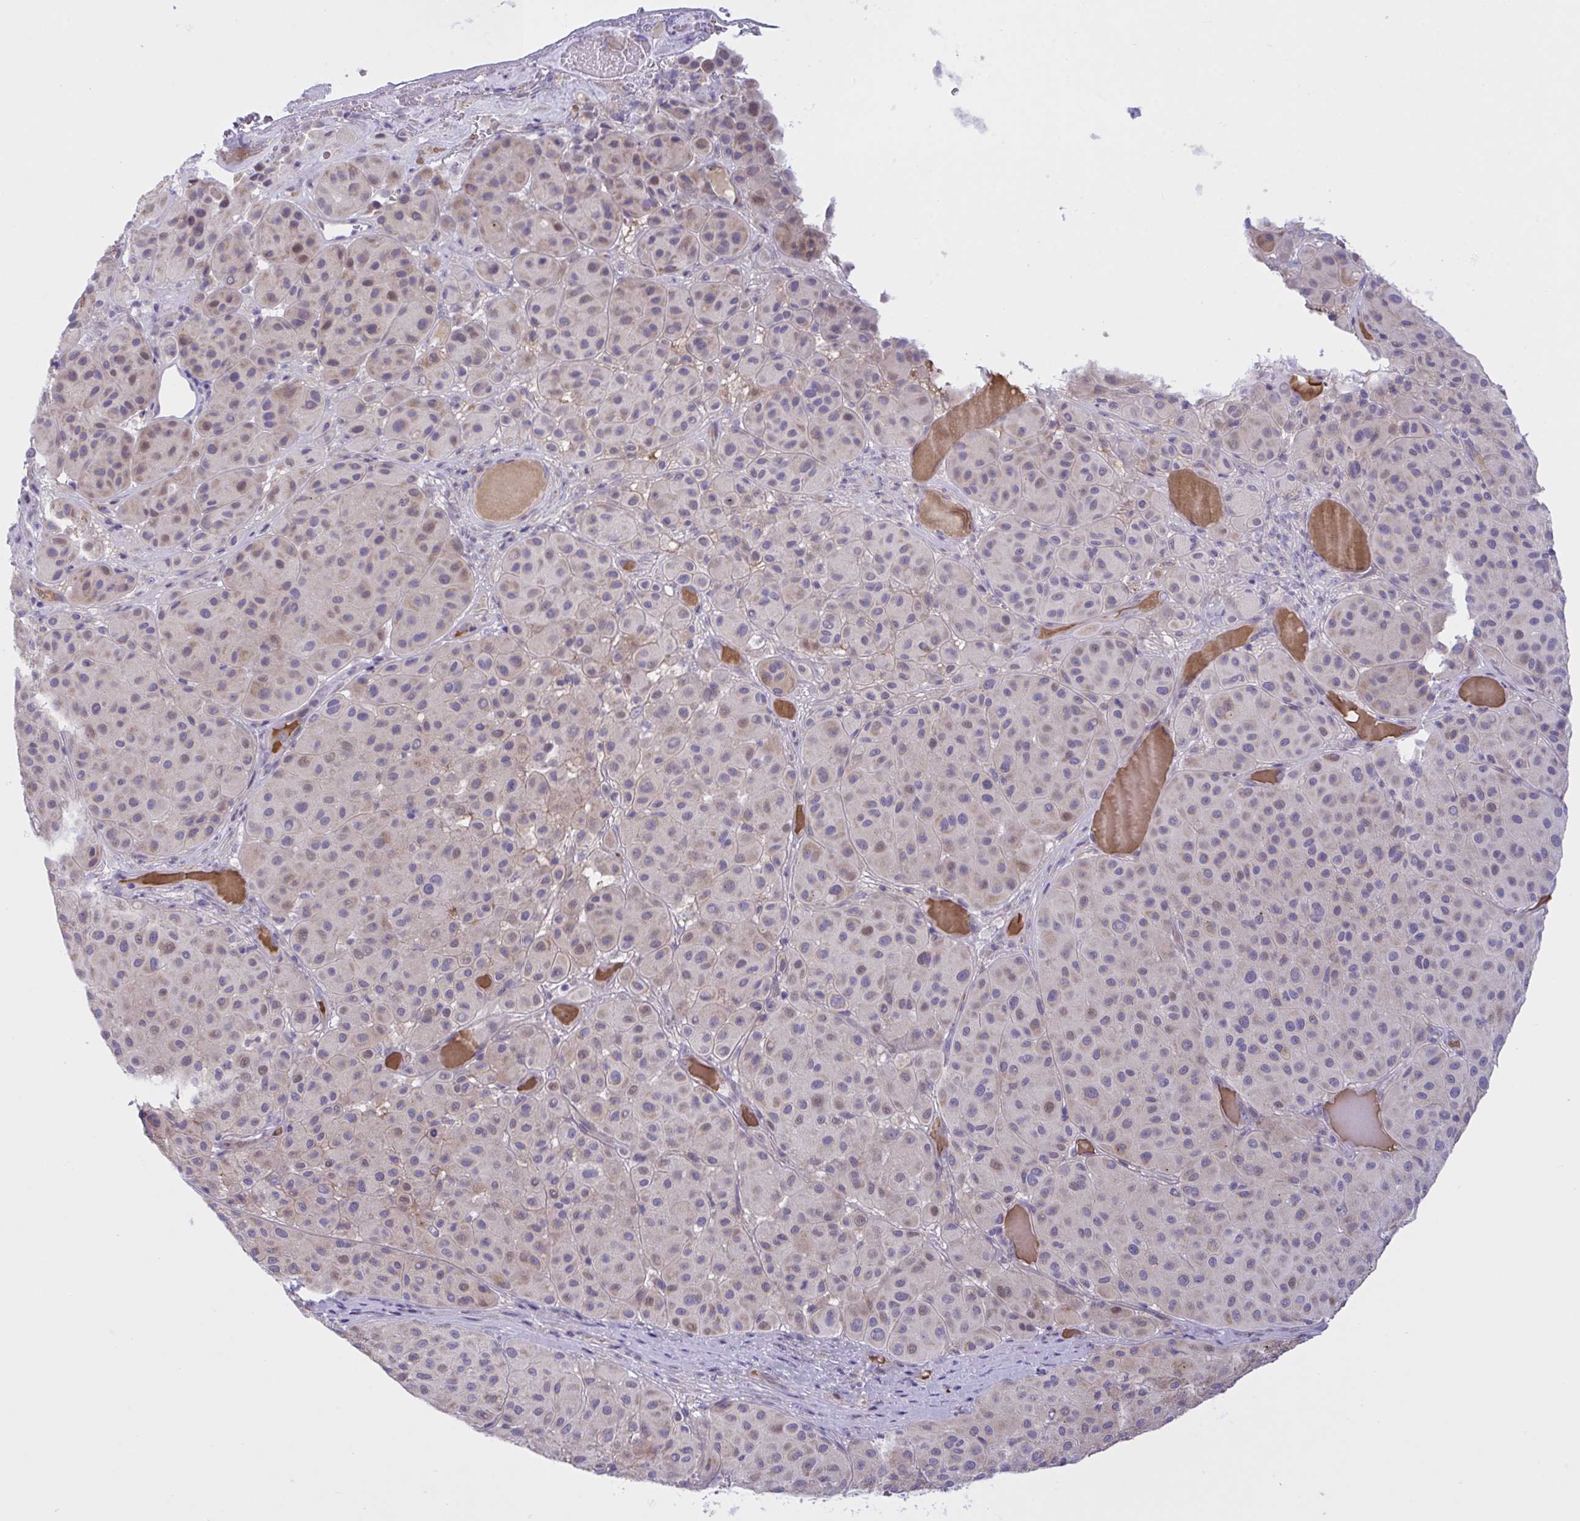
{"staining": {"intensity": "weak", "quantity": "25%-75%", "location": "cytoplasmic/membranous"}, "tissue": "melanoma", "cell_type": "Tumor cells", "image_type": "cancer", "snomed": [{"axis": "morphology", "description": "Malignant melanoma, Metastatic site"}, {"axis": "topography", "description": "Smooth muscle"}], "caption": "Melanoma stained with DAB (3,3'-diaminobenzidine) immunohistochemistry reveals low levels of weak cytoplasmic/membranous staining in approximately 25%-75% of tumor cells.", "gene": "VWC2", "patient": {"sex": "male", "age": 41}}